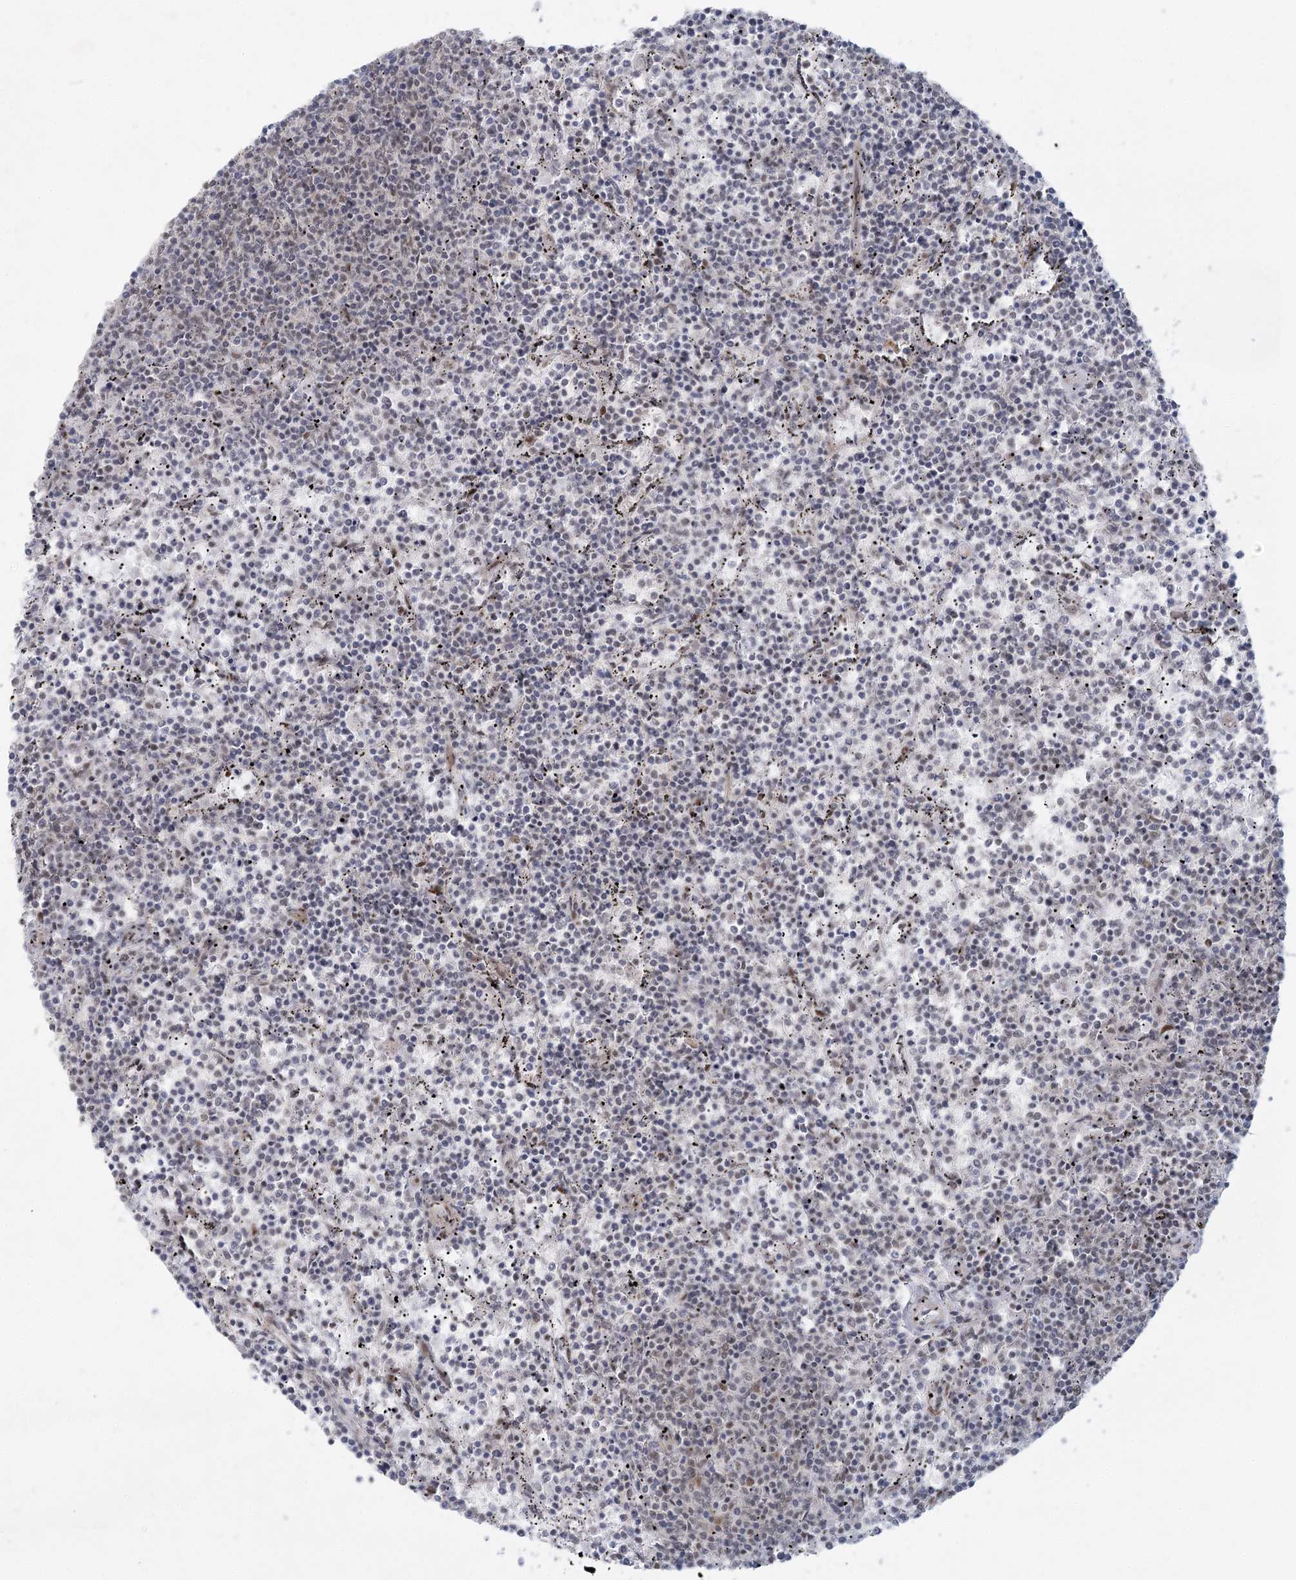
{"staining": {"intensity": "negative", "quantity": "none", "location": "none"}, "tissue": "lymphoma", "cell_type": "Tumor cells", "image_type": "cancer", "snomed": [{"axis": "morphology", "description": "Malignant lymphoma, non-Hodgkin's type, Low grade"}, {"axis": "topography", "description": "Spleen"}], "caption": "Tumor cells are negative for protein expression in human malignant lymphoma, non-Hodgkin's type (low-grade).", "gene": "U2SURP", "patient": {"sex": "female", "age": 50}}